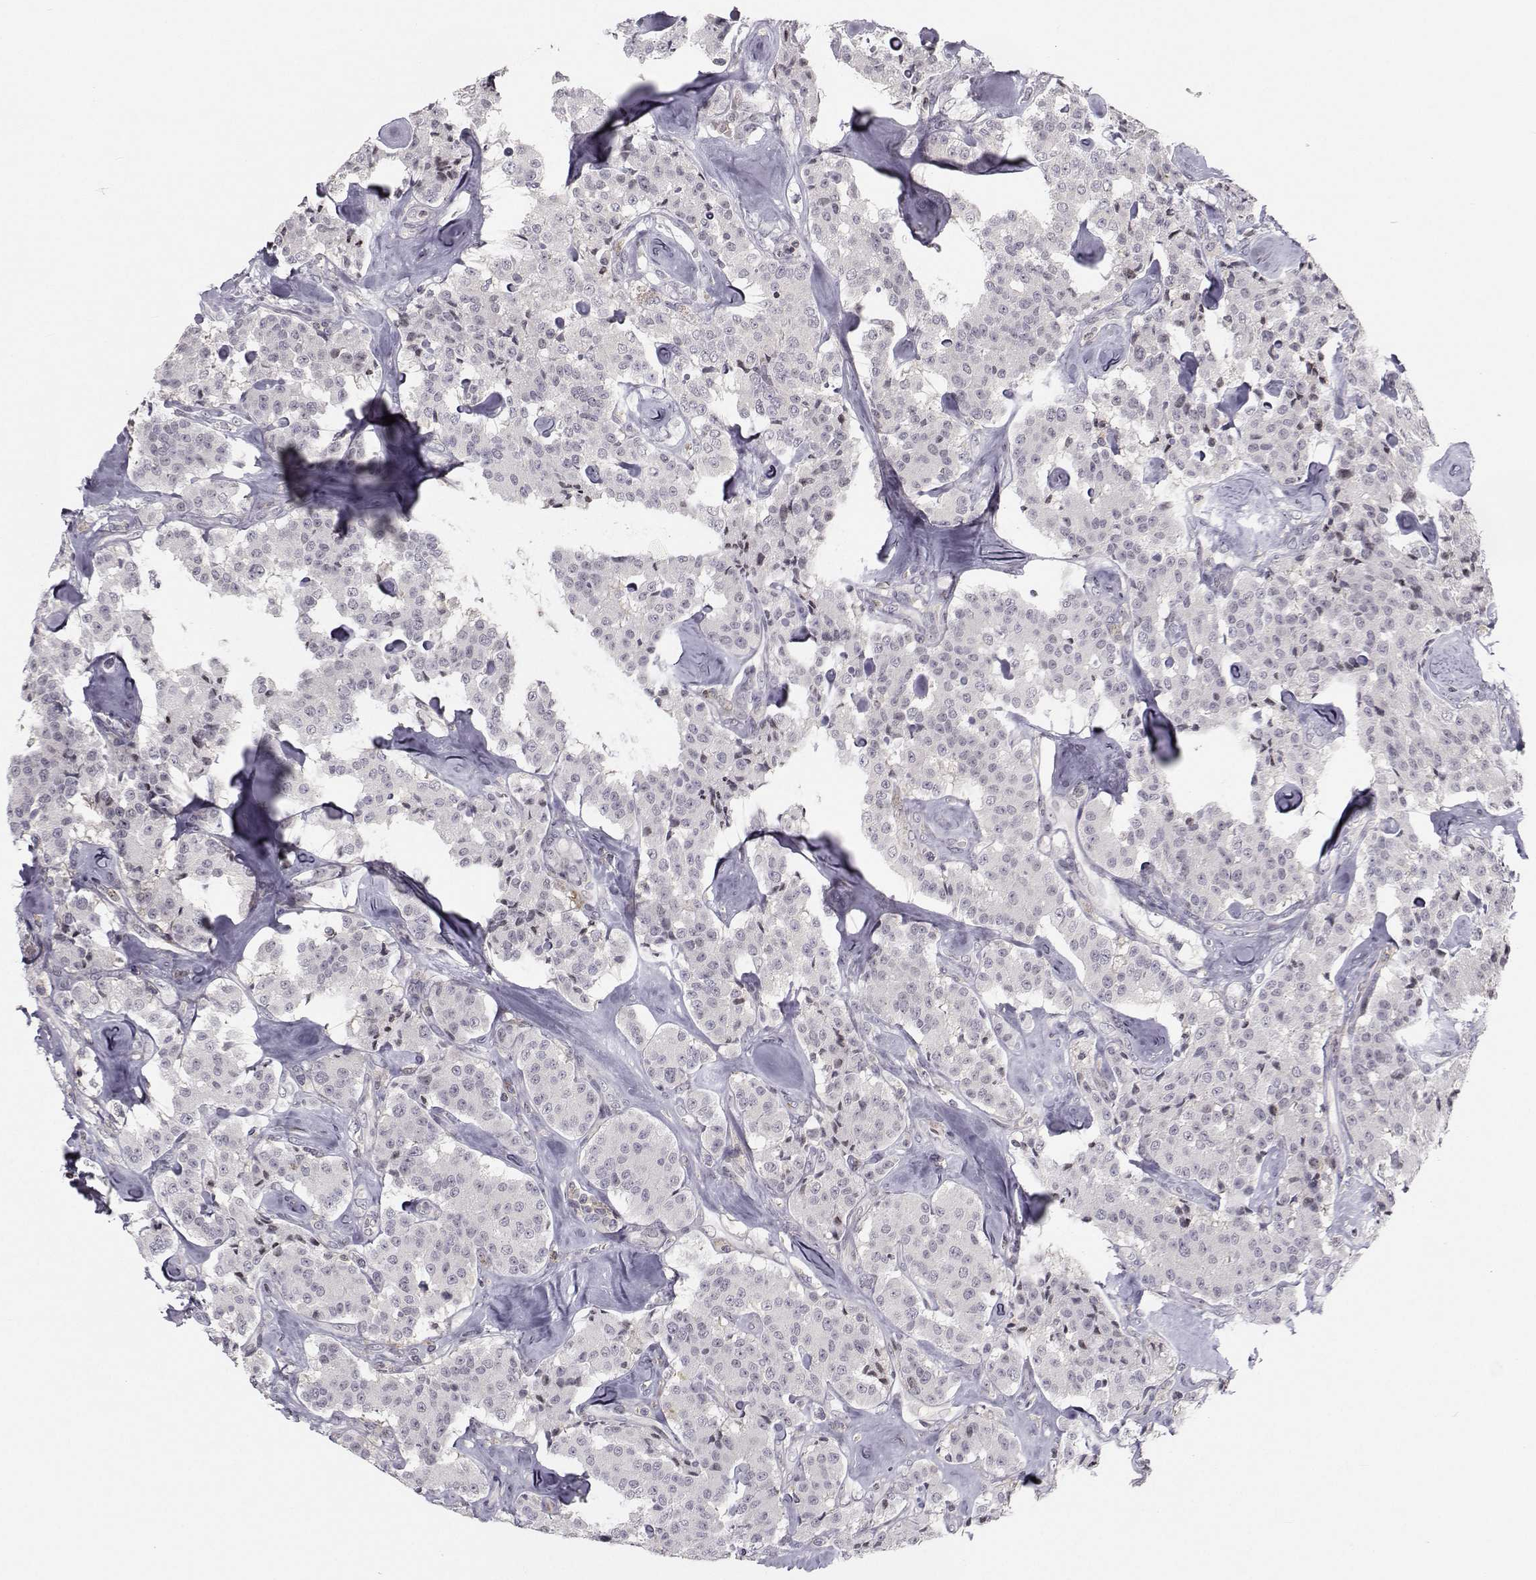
{"staining": {"intensity": "negative", "quantity": "none", "location": "none"}, "tissue": "carcinoid", "cell_type": "Tumor cells", "image_type": "cancer", "snomed": [{"axis": "morphology", "description": "Carcinoid, malignant, NOS"}, {"axis": "topography", "description": "Pancreas"}], "caption": "Immunohistochemical staining of carcinoid (malignant) demonstrates no significant expression in tumor cells.", "gene": "PCP4L1", "patient": {"sex": "male", "age": 41}}